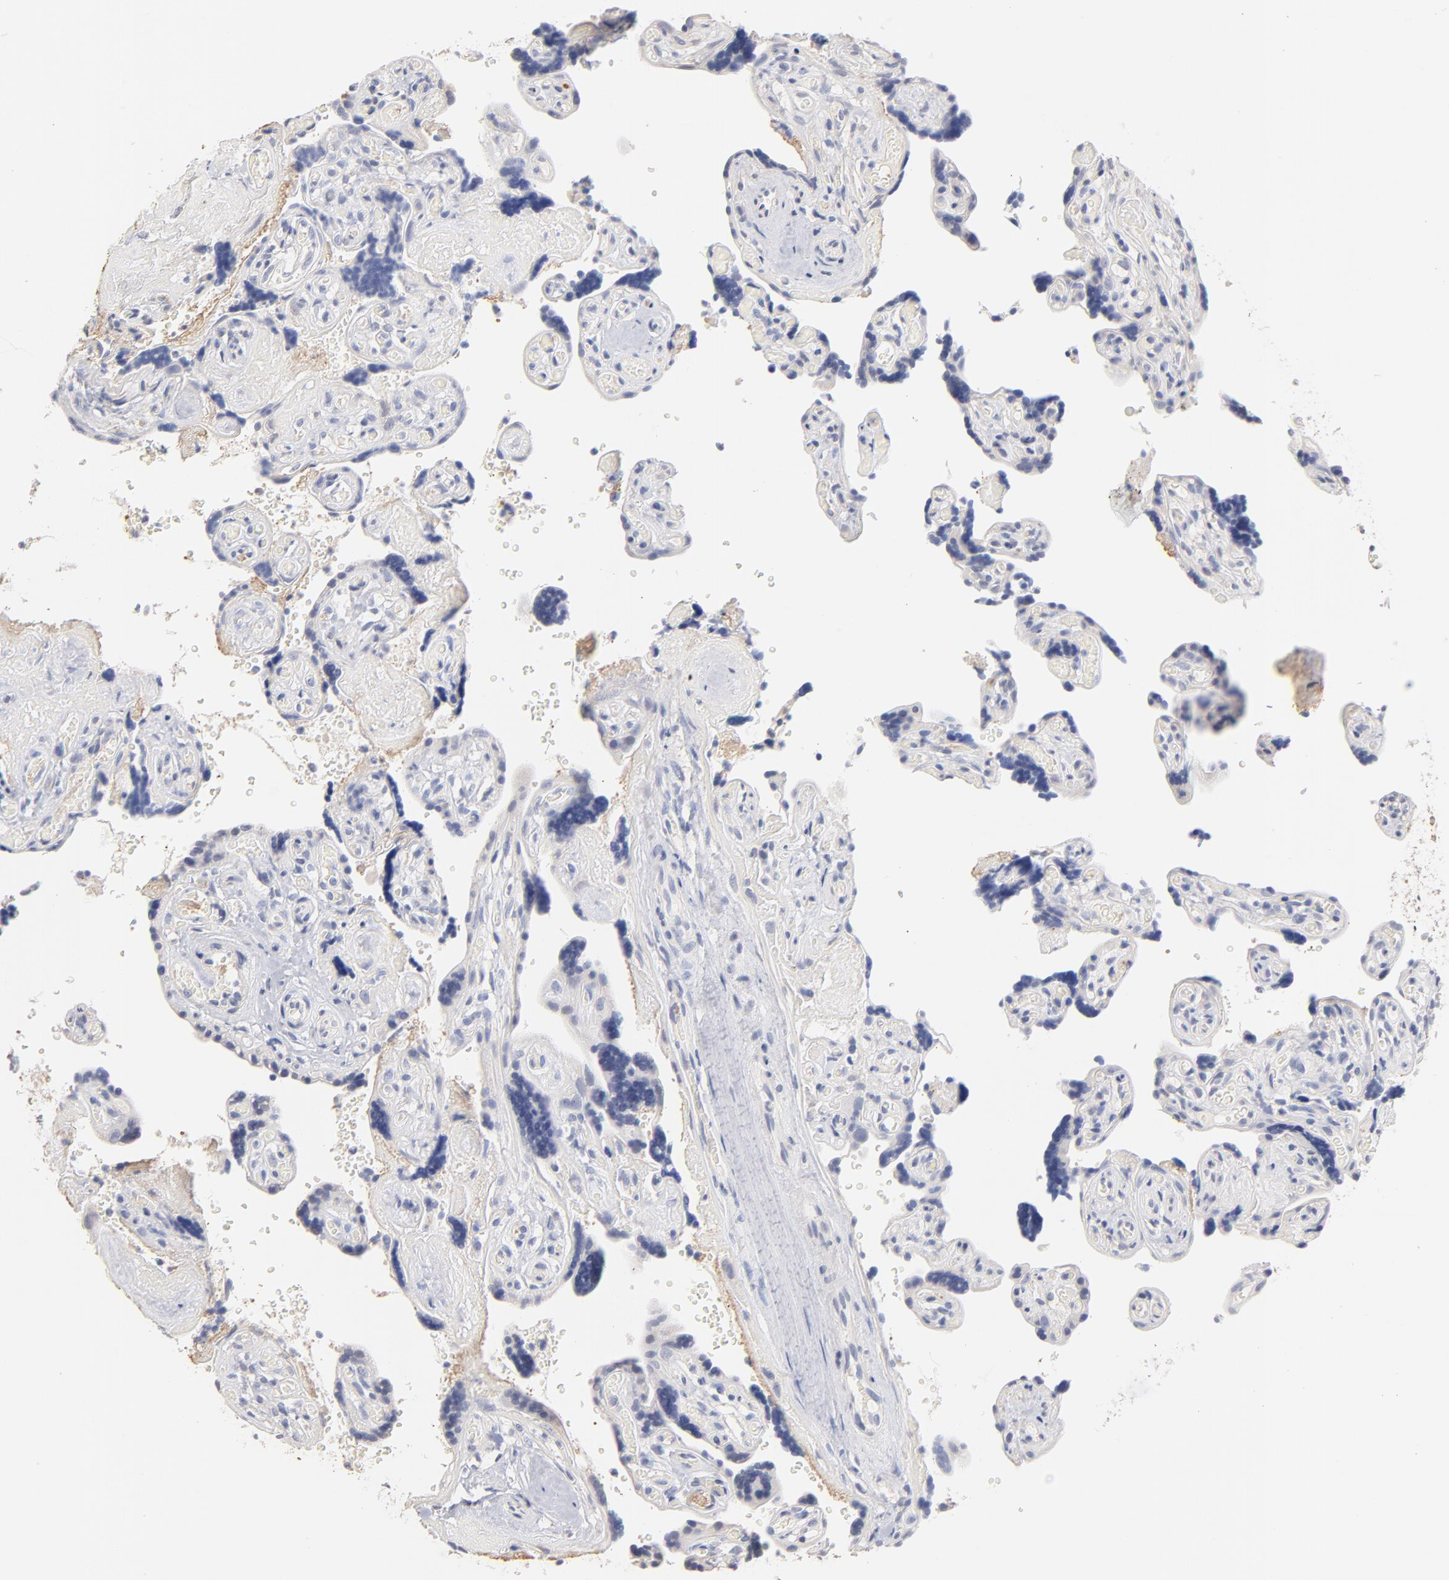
{"staining": {"intensity": "negative", "quantity": "none", "location": "none"}, "tissue": "placenta", "cell_type": "Decidual cells", "image_type": "normal", "snomed": [{"axis": "morphology", "description": "Normal tissue, NOS"}, {"axis": "topography", "description": "Placenta"}], "caption": "This is an immunohistochemistry image of benign human placenta. There is no positivity in decidual cells.", "gene": "ITGA8", "patient": {"sex": "female", "age": 30}}